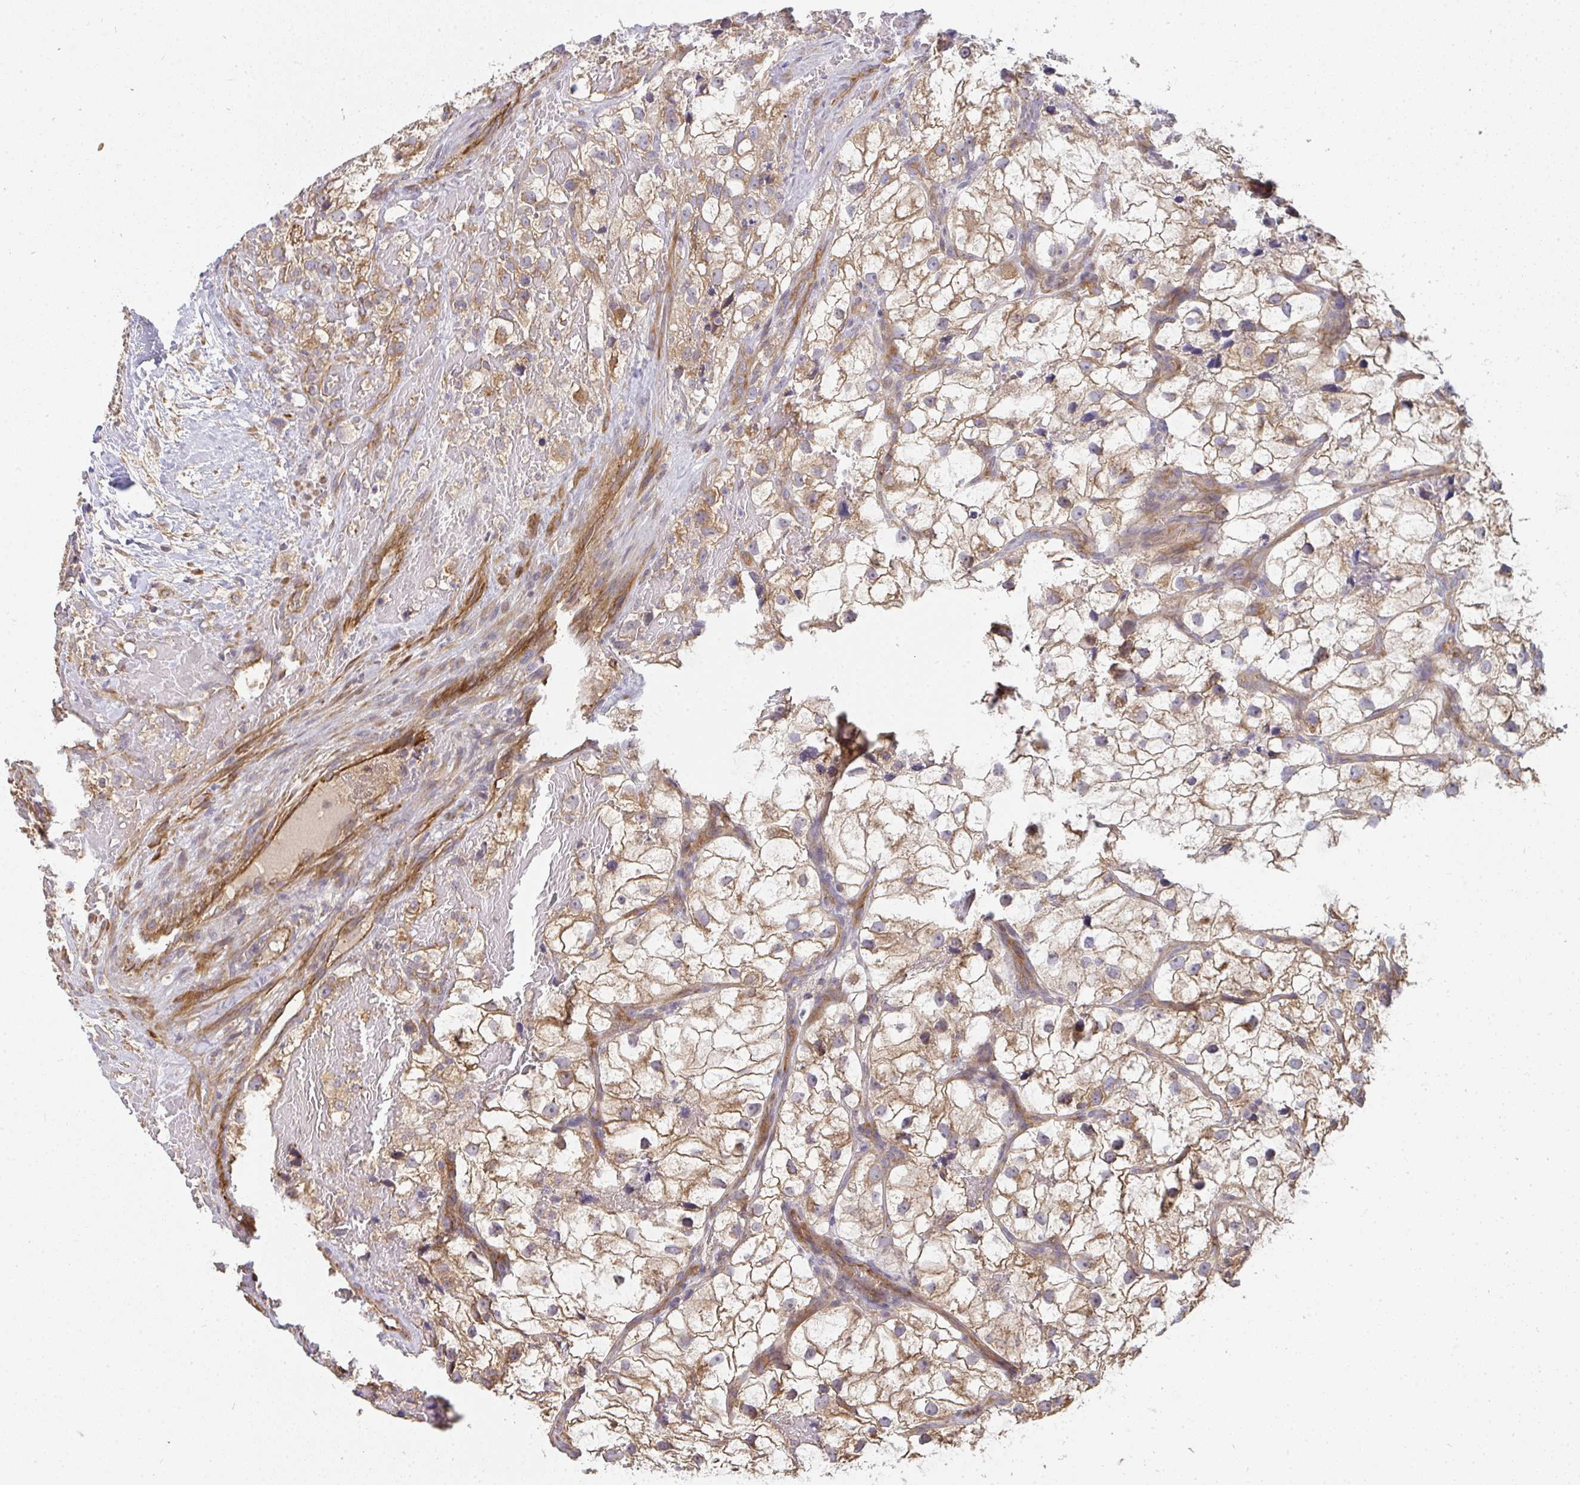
{"staining": {"intensity": "moderate", "quantity": ">75%", "location": "cytoplasmic/membranous"}, "tissue": "renal cancer", "cell_type": "Tumor cells", "image_type": "cancer", "snomed": [{"axis": "morphology", "description": "Adenocarcinoma, NOS"}, {"axis": "topography", "description": "Kidney"}], "caption": "Immunohistochemical staining of human renal adenocarcinoma shows medium levels of moderate cytoplasmic/membranous expression in about >75% of tumor cells.", "gene": "B4GALT6", "patient": {"sex": "male", "age": 59}}